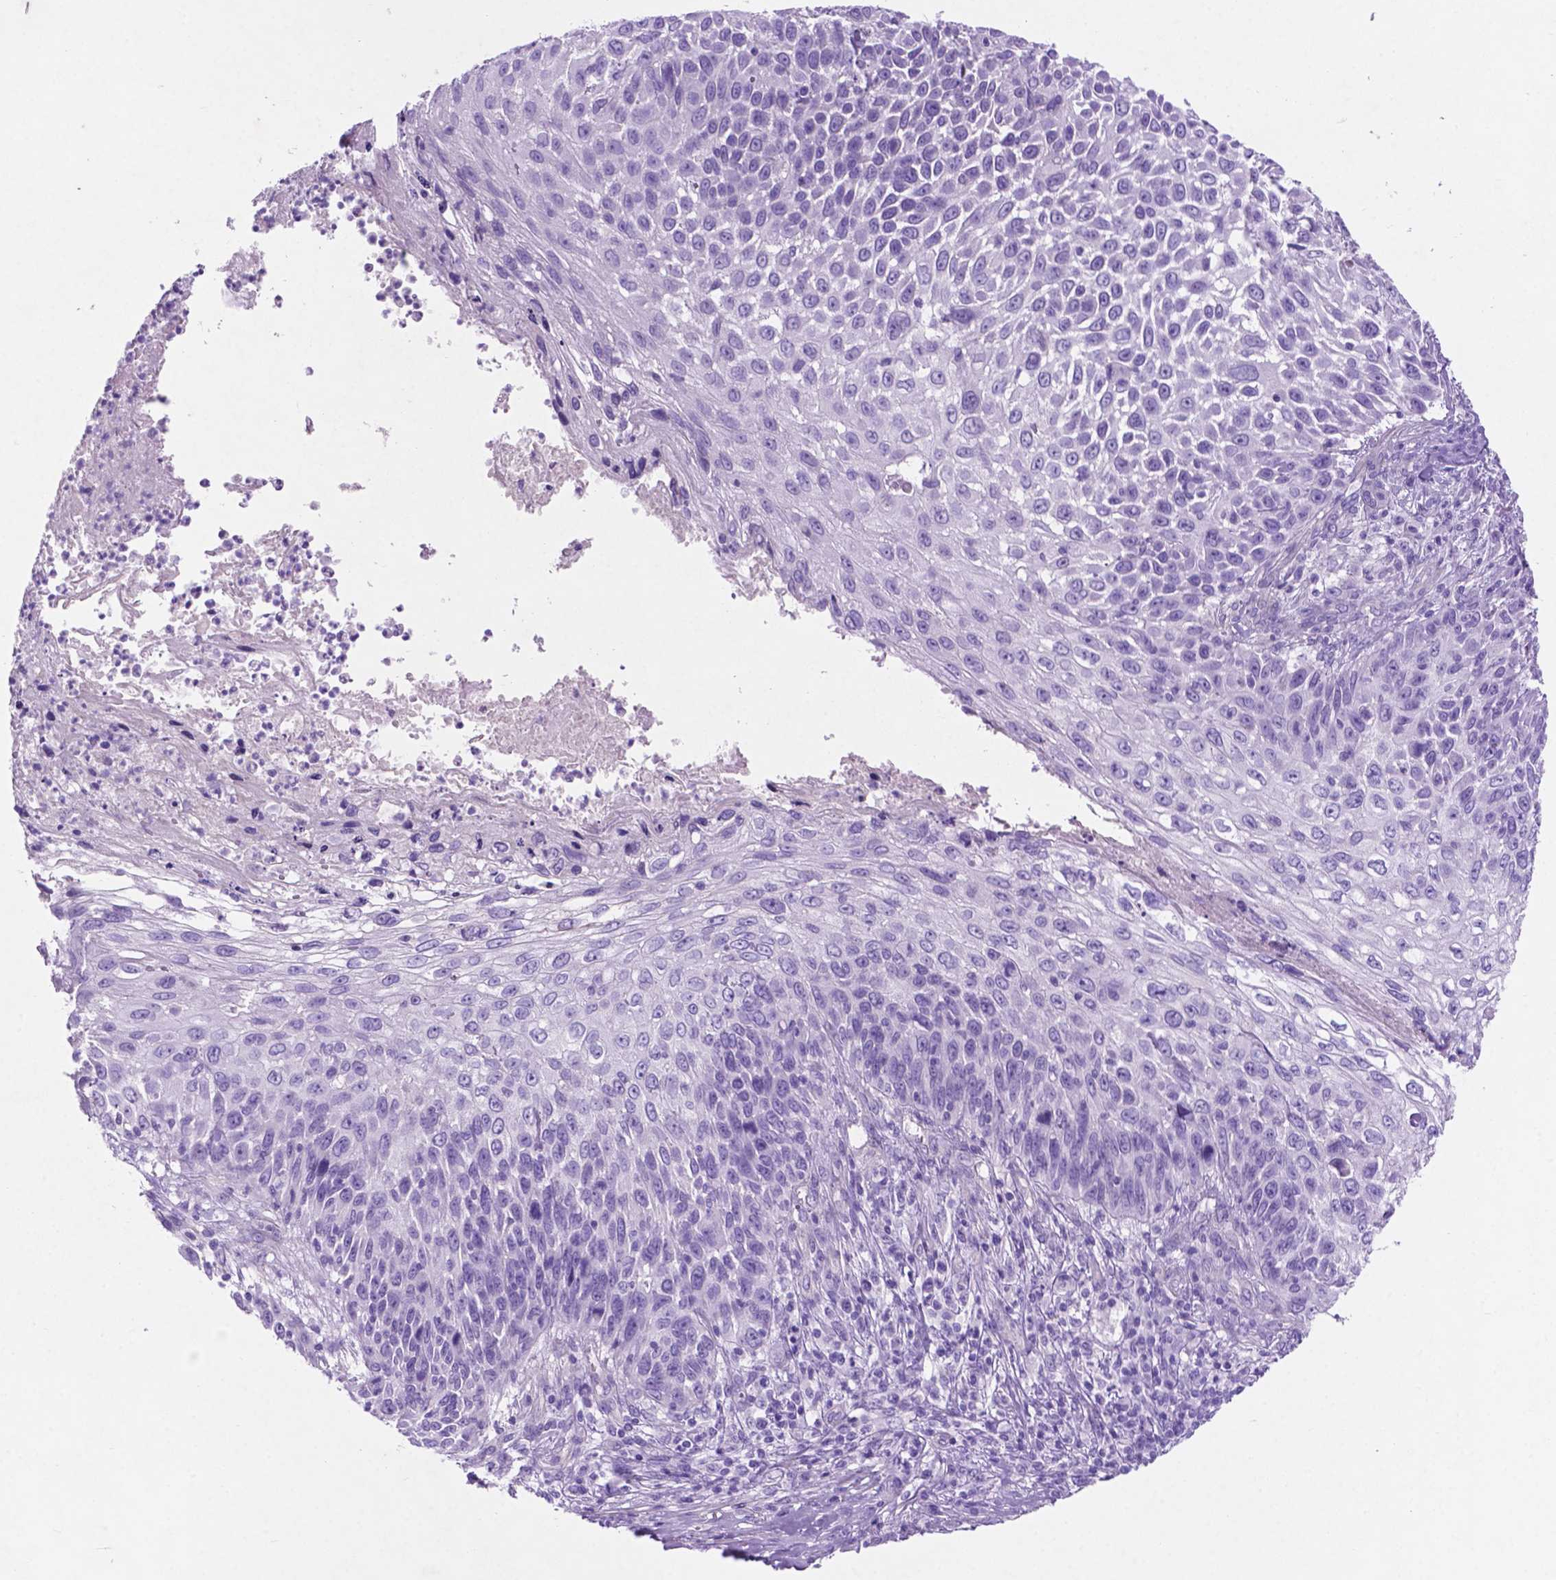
{"staining": {"intensity": "negative", "quantity": "none", "location": "none"}, "tissue": "skin cancer", "cell_type": "Tumor cells", "image_type": "cancer", "snomed": [{"axis": "morphology", "description": "Squamous cell carcinoma, NOS"}, {"axis": "topography", "description": "Skin"}], "caption": "Immunohistochemistry (IHC) of human skin squamous cell carcinoma displays no positivity in tumor cells.", "gene": "ASPG", "patient": {"sex": "male", "age": 92}}